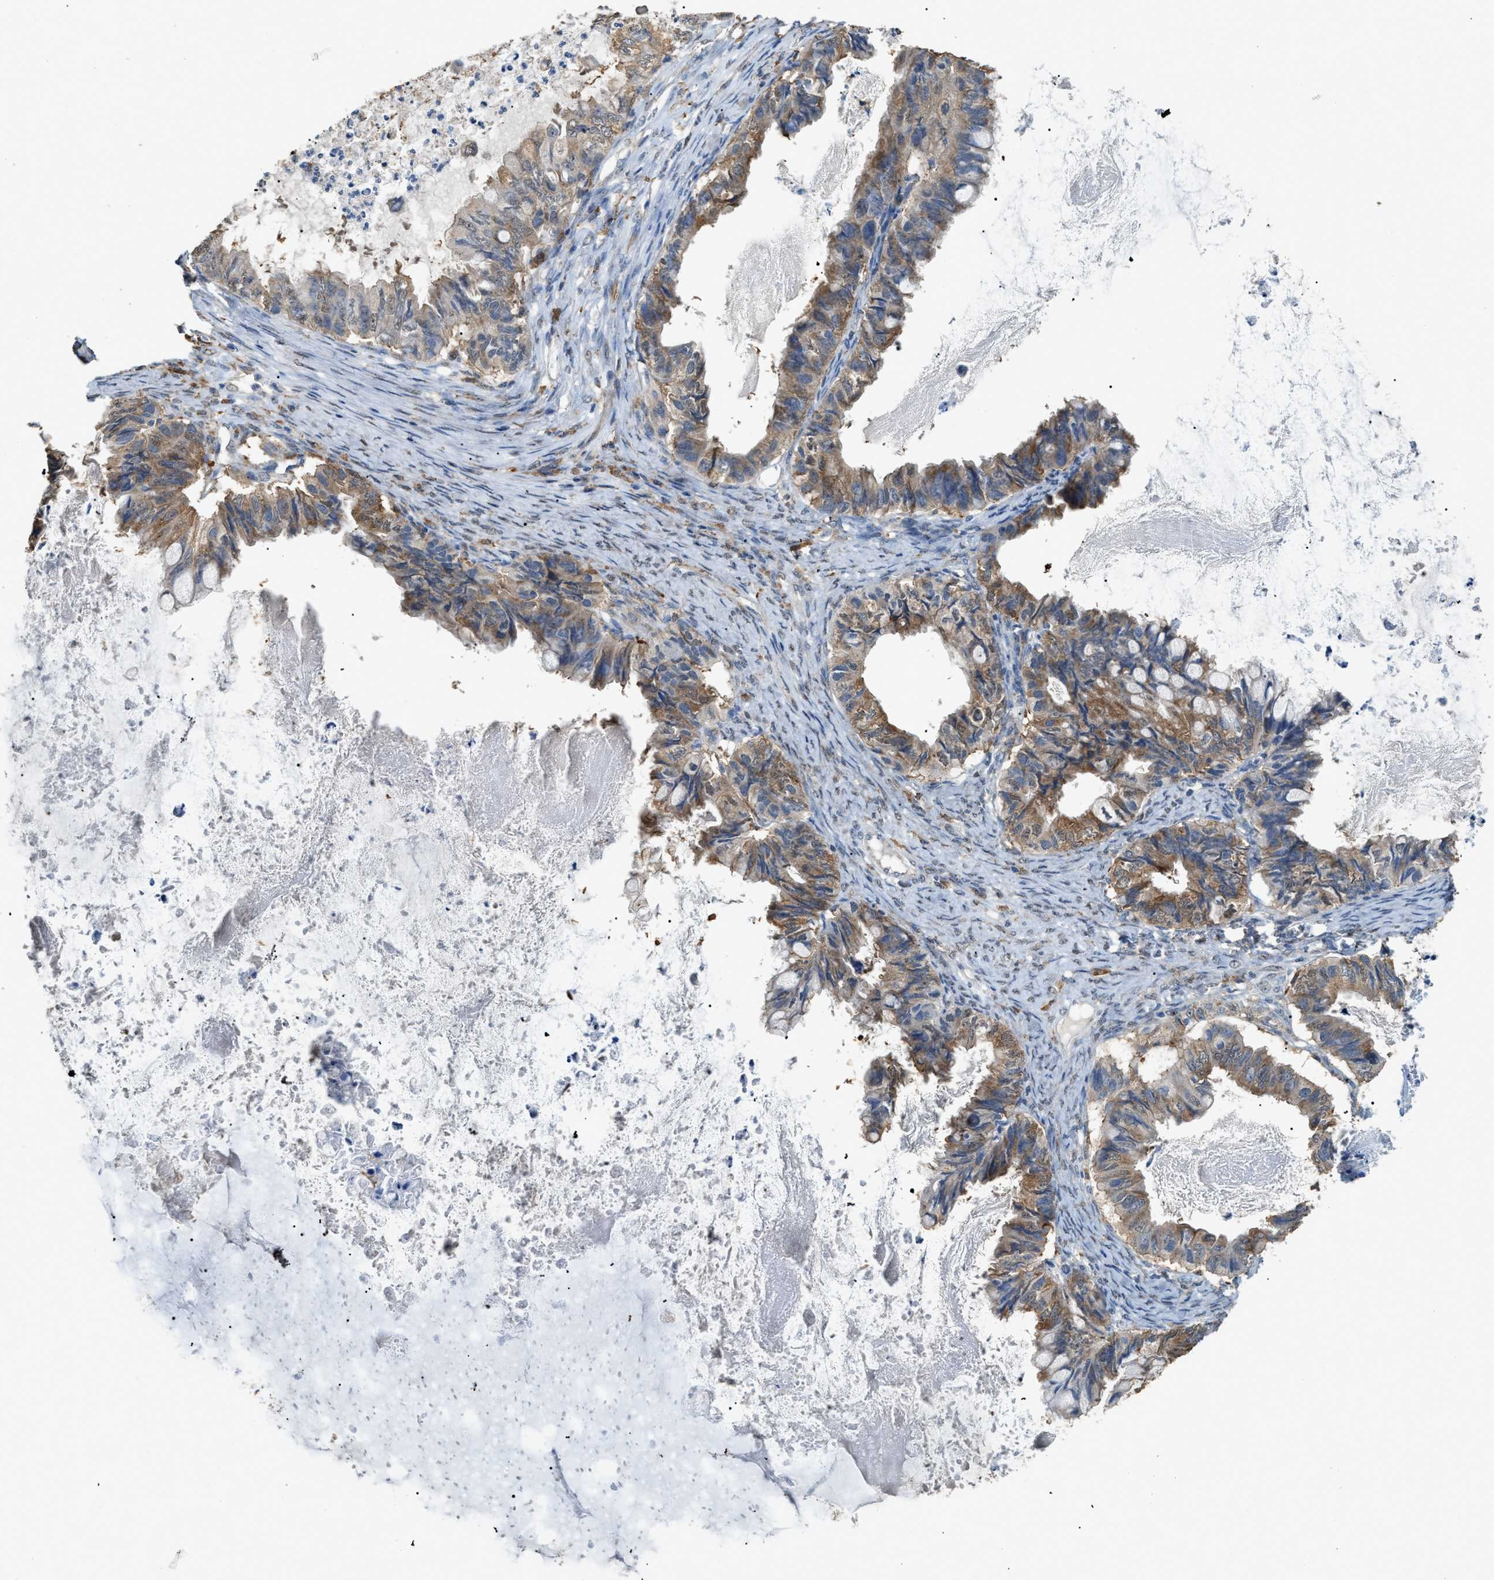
{"staining": {"intensity": "moderate", "quantity": ">75%", "location": "cytoplasmic/membranous"}, "tissue": "ovarian cancer", "cell_type": "Tumor cells", "image_type": "cancer", "snomed": [{"axis": "morphology", "description": "Cystadenocarcinoma, mucinous, NOS"}, {"axis": "topography", "description": "Ovary"}], "caption": "Approximately >75% of tumor cells in ovarian mucinous cystadenocarcinoma demonstrate moderate cytoplasmic/membranous protein positivity as visualized by brown immunohistochemical staining.", "gene": "GCN1", "patient": {"sex": "female", "age": 80}}